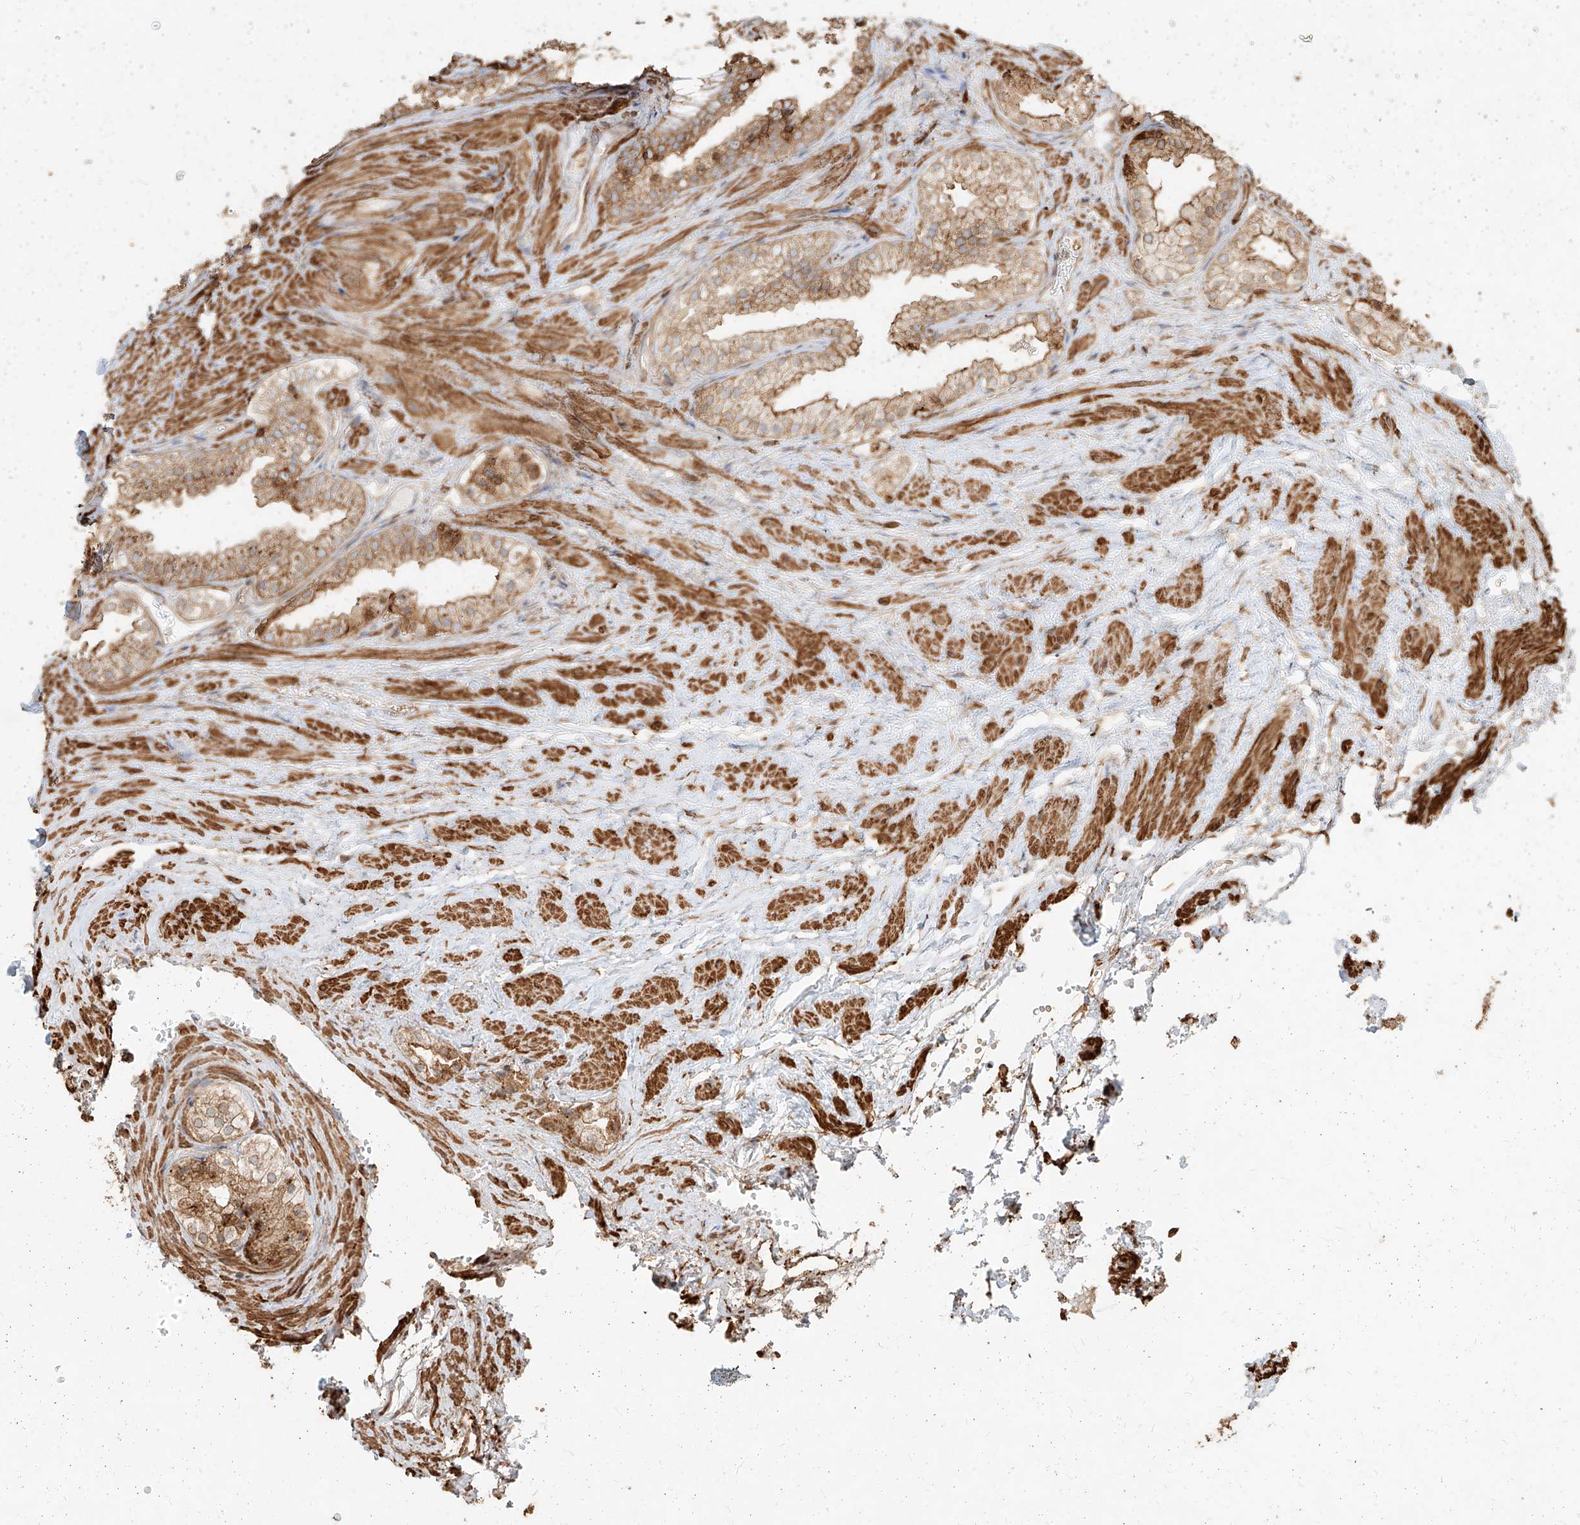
{"staining": {"intensity": "moderate", "quantity": ">75%", "location": "cytoplasmic/membranous"}, "tissue": "prostate", "cell_type": "Glandular cells", "image_type": "normal", "snomed": [{"axis": "morphology", "description": "Normal tissue, NOS"}, {"axis": "topography", "description": "Prostate"}], "caption": "The immunohistochemical stain shows moderate cytoplasmic/membranous staining in glandular cells of normal prostate.", "gene": "MTX2", "patient": {"sex": "male", "age": 76}}